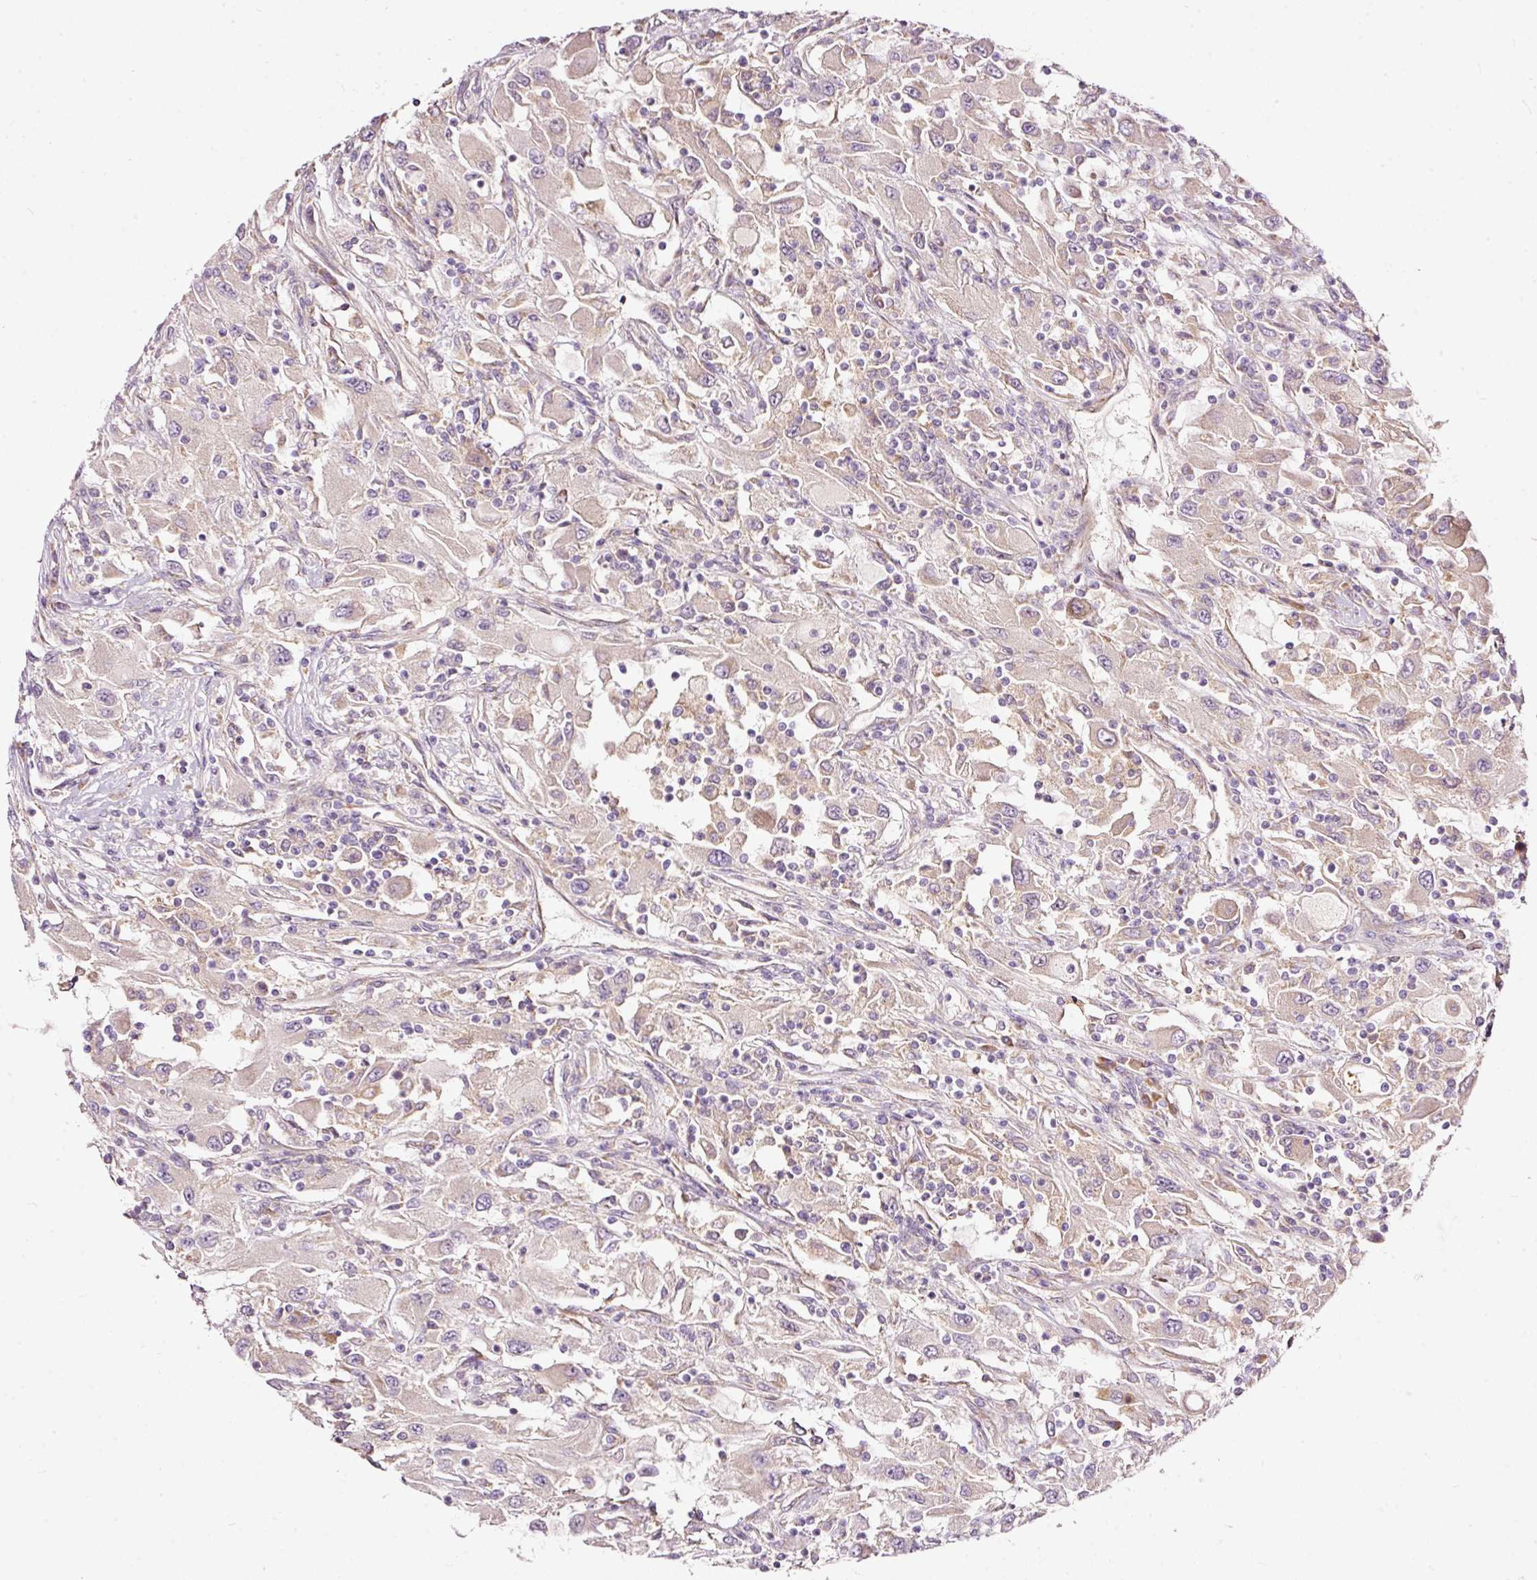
{"staining": {"intensity": "weak", "quantity": "<25%", "location": "cytoplasmic/membranous"}, "tissue": "renal cancer", "cell_type": "Tumor cells", "image_type": "cancer", "snomed": [{"axis": "morphology", "description": "Adenocarcinoma, NOS"}, {"axis": "topography", "description": "Kidney"}], "caption": "Immunohistochemistry (IHC) of human adenocarcinoma (renal) demonstrates no positivity in tumor cells. Nuclei are stained in blue.", "gene": "RSPO2", "patient": {"sex": "female", "age": 67}}